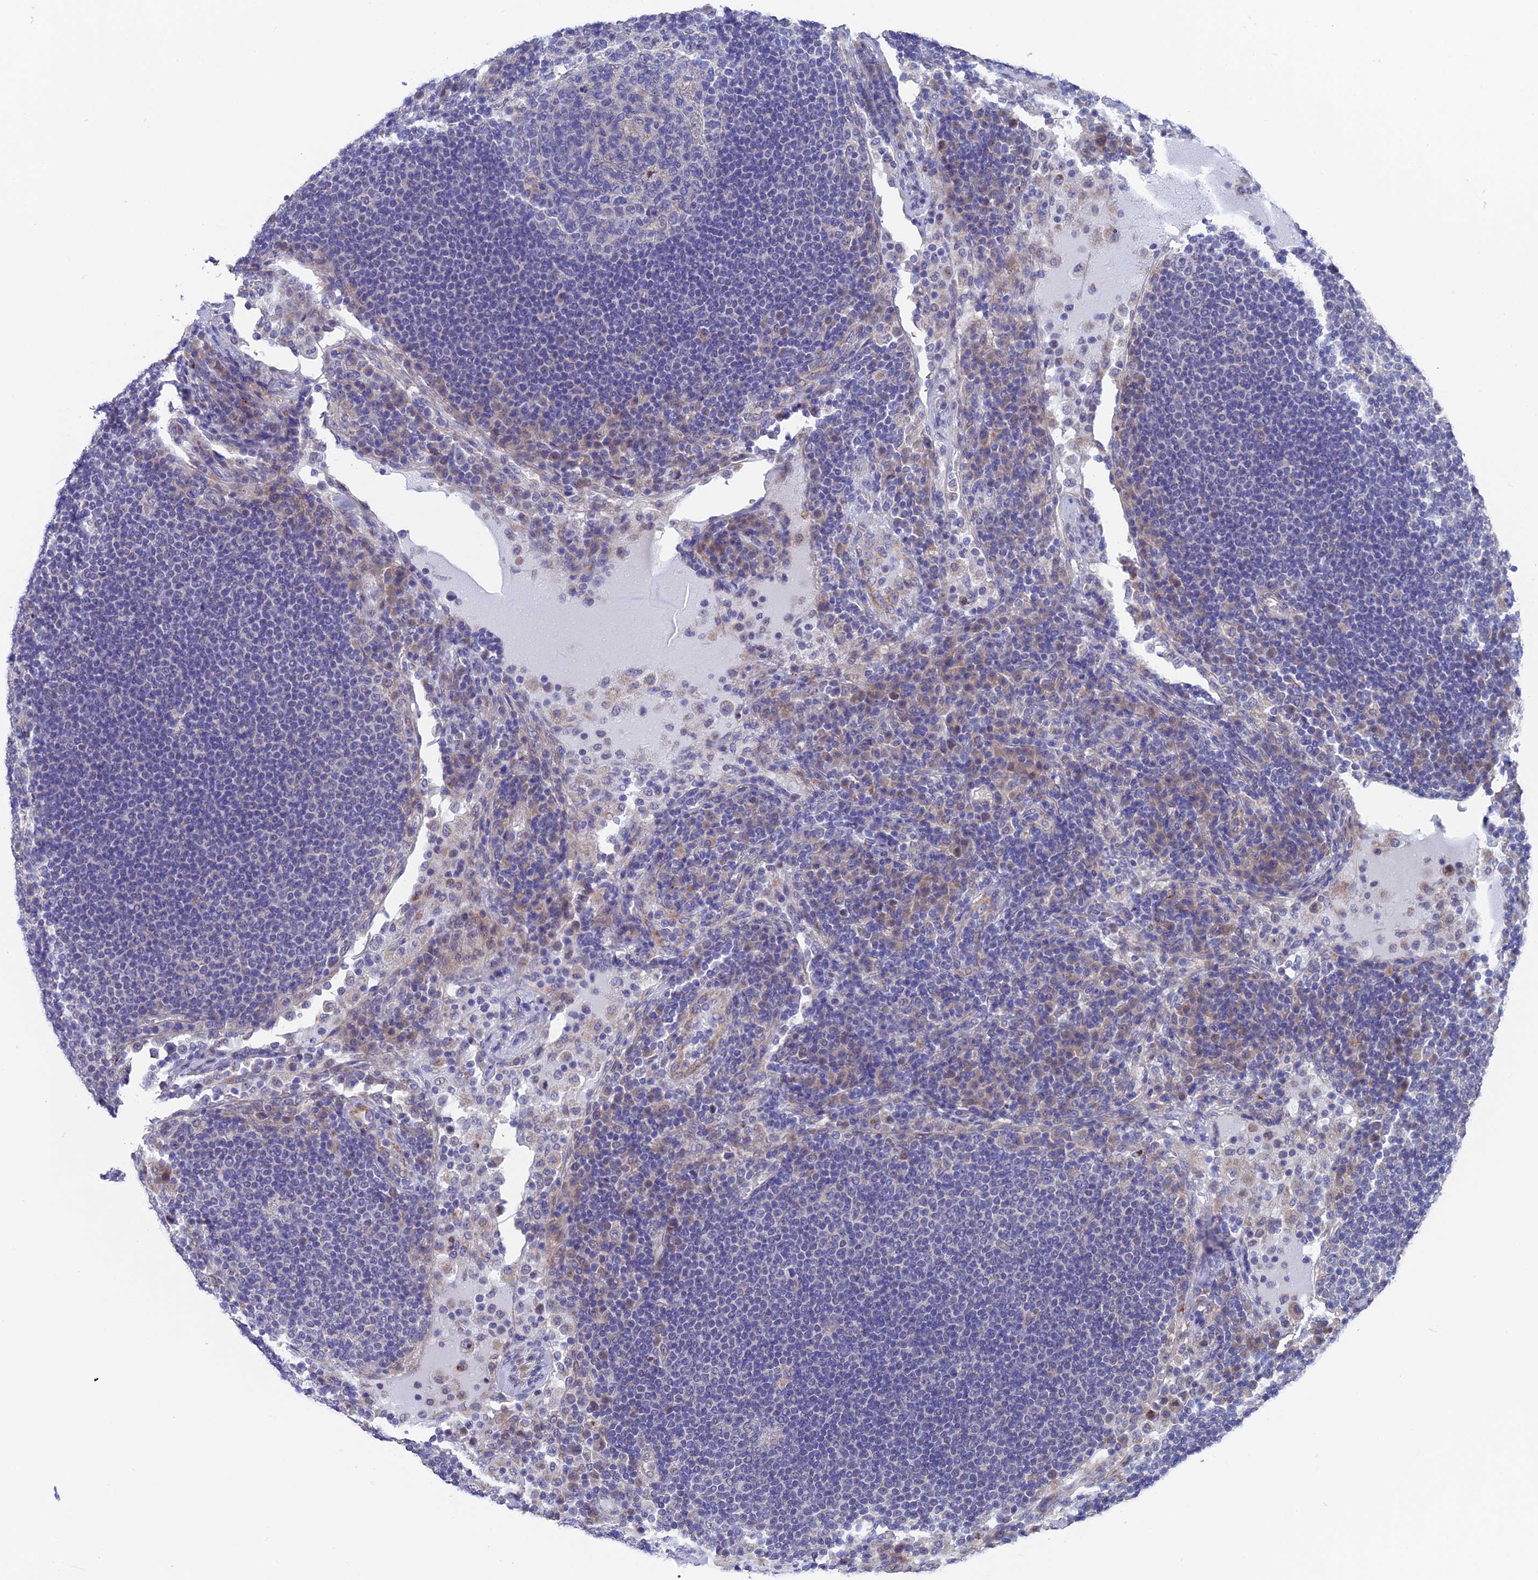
{"staining": {"intensity": "negative", "quantity": "none", "location": "none"}, "tissue": "lymph node", "cell_type": "Germinal center cells", "image_type": "normal", "snomed": [{"axis": "morphology", "description": "Normal tissue, NOS"}, {"axis": "topography", "description": "Lymph node"}], "caption": "Photomicrograph shows no significant protein expression in germinal center cells of unremarkable lymph node. The staining was performed using DAB (3,3'-diaminobenzidine) to visualize the protein expression in brown, while the nuclei were stained in blue with hematoxylin (Magnification: 20x).", "gene": "AK4P3", "patient": {"sex": "female", "age": 53}}